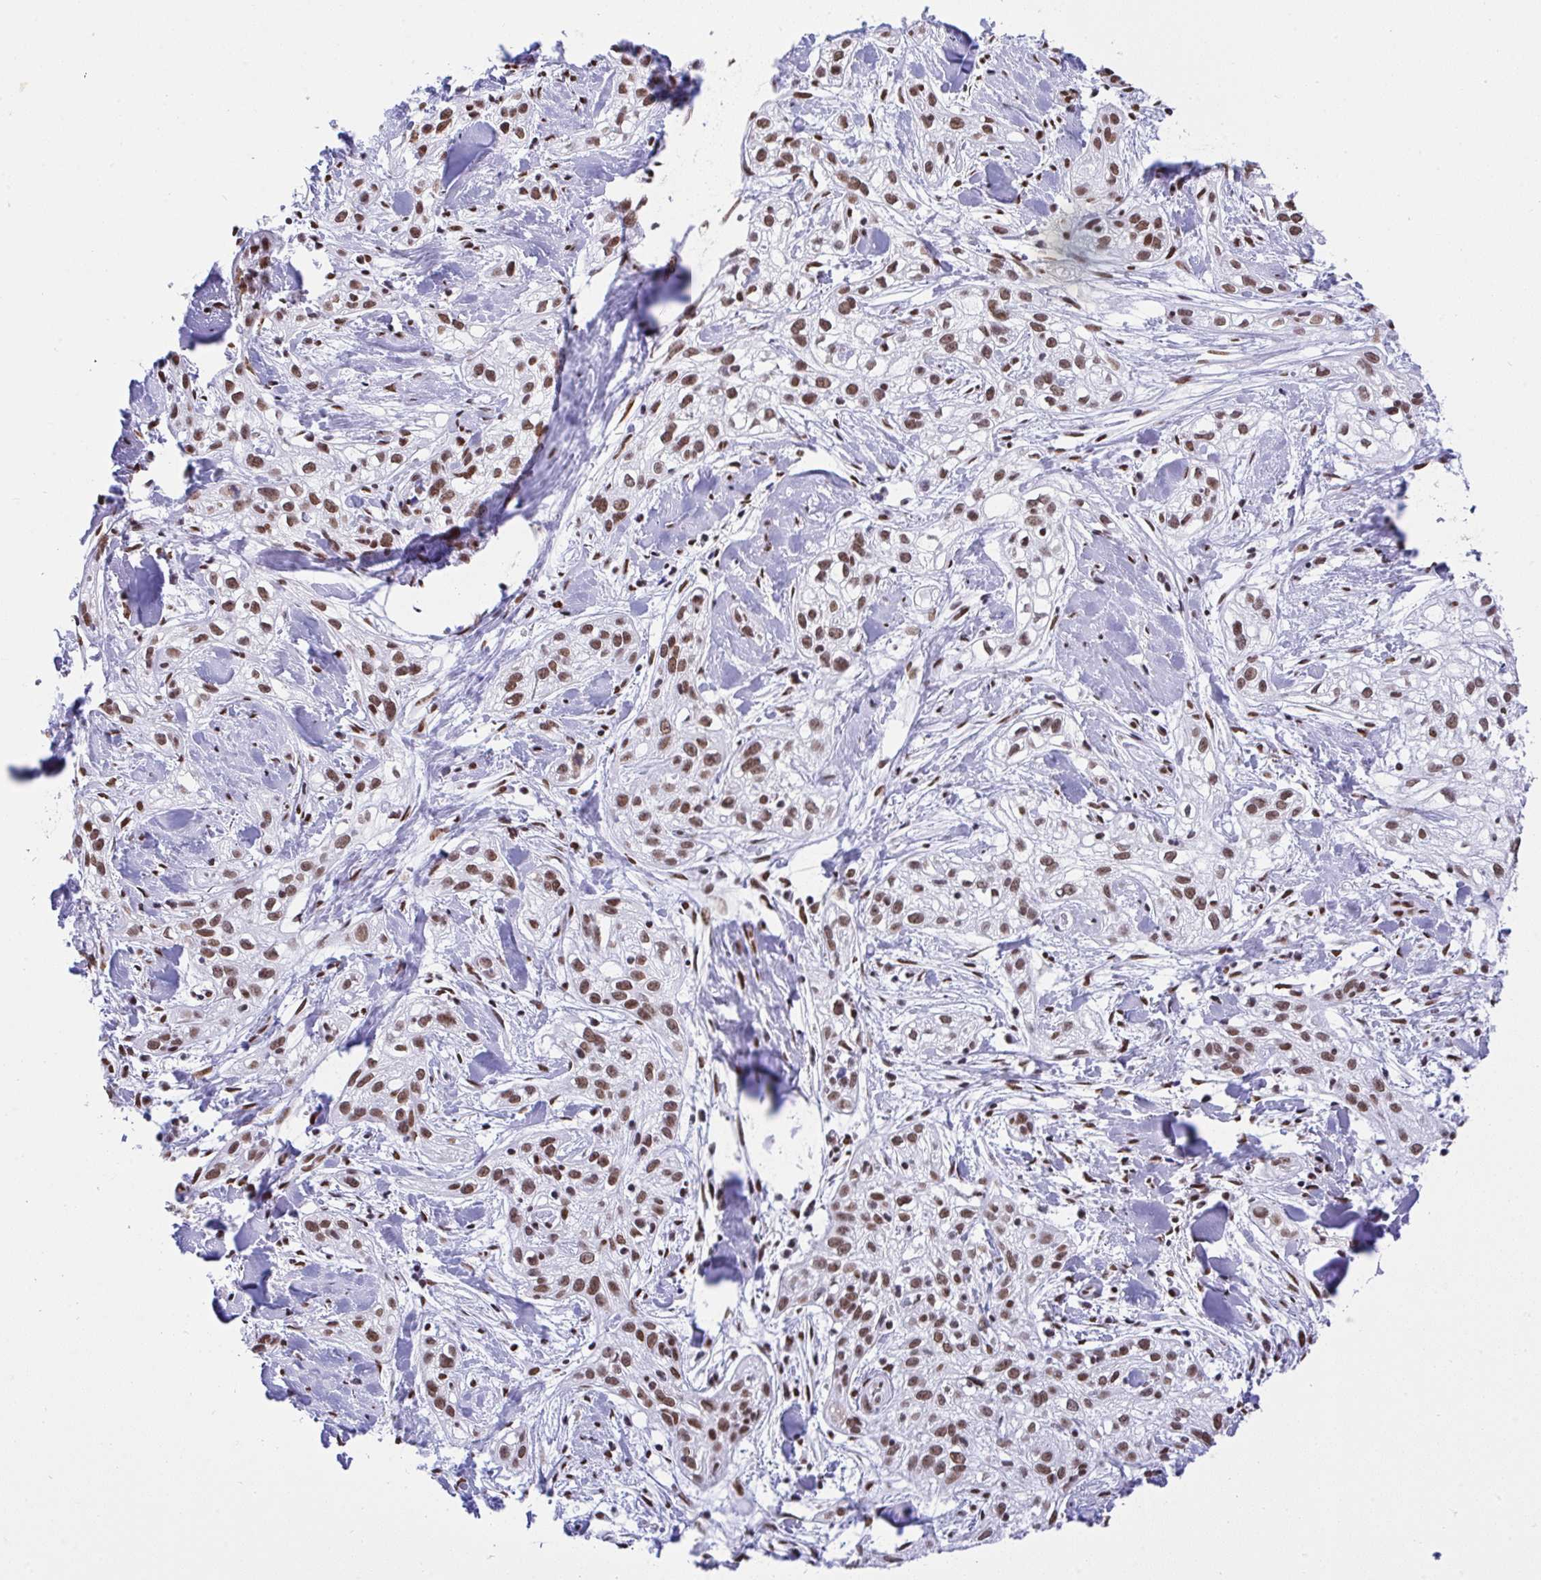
{"staining": {"intensity": "moderate", "quantity": ">75%", "location": "nuclear"}, "tissue": "skin cancer", "cell_type": "Tumor cells", "image_type": "cancer", "snomed": [{"axis": "morphology", "description": "Squamous cell carcinoma, NOS"}, {"axis": "topography", "description": "Skin"}], "caption": "Moderate nuclear expression is identified in approximately >75% of tumor cells in skin squamous cell carcinoma.", "gene": "DDX52", "patient": {"sex": "male", "age": 82}}